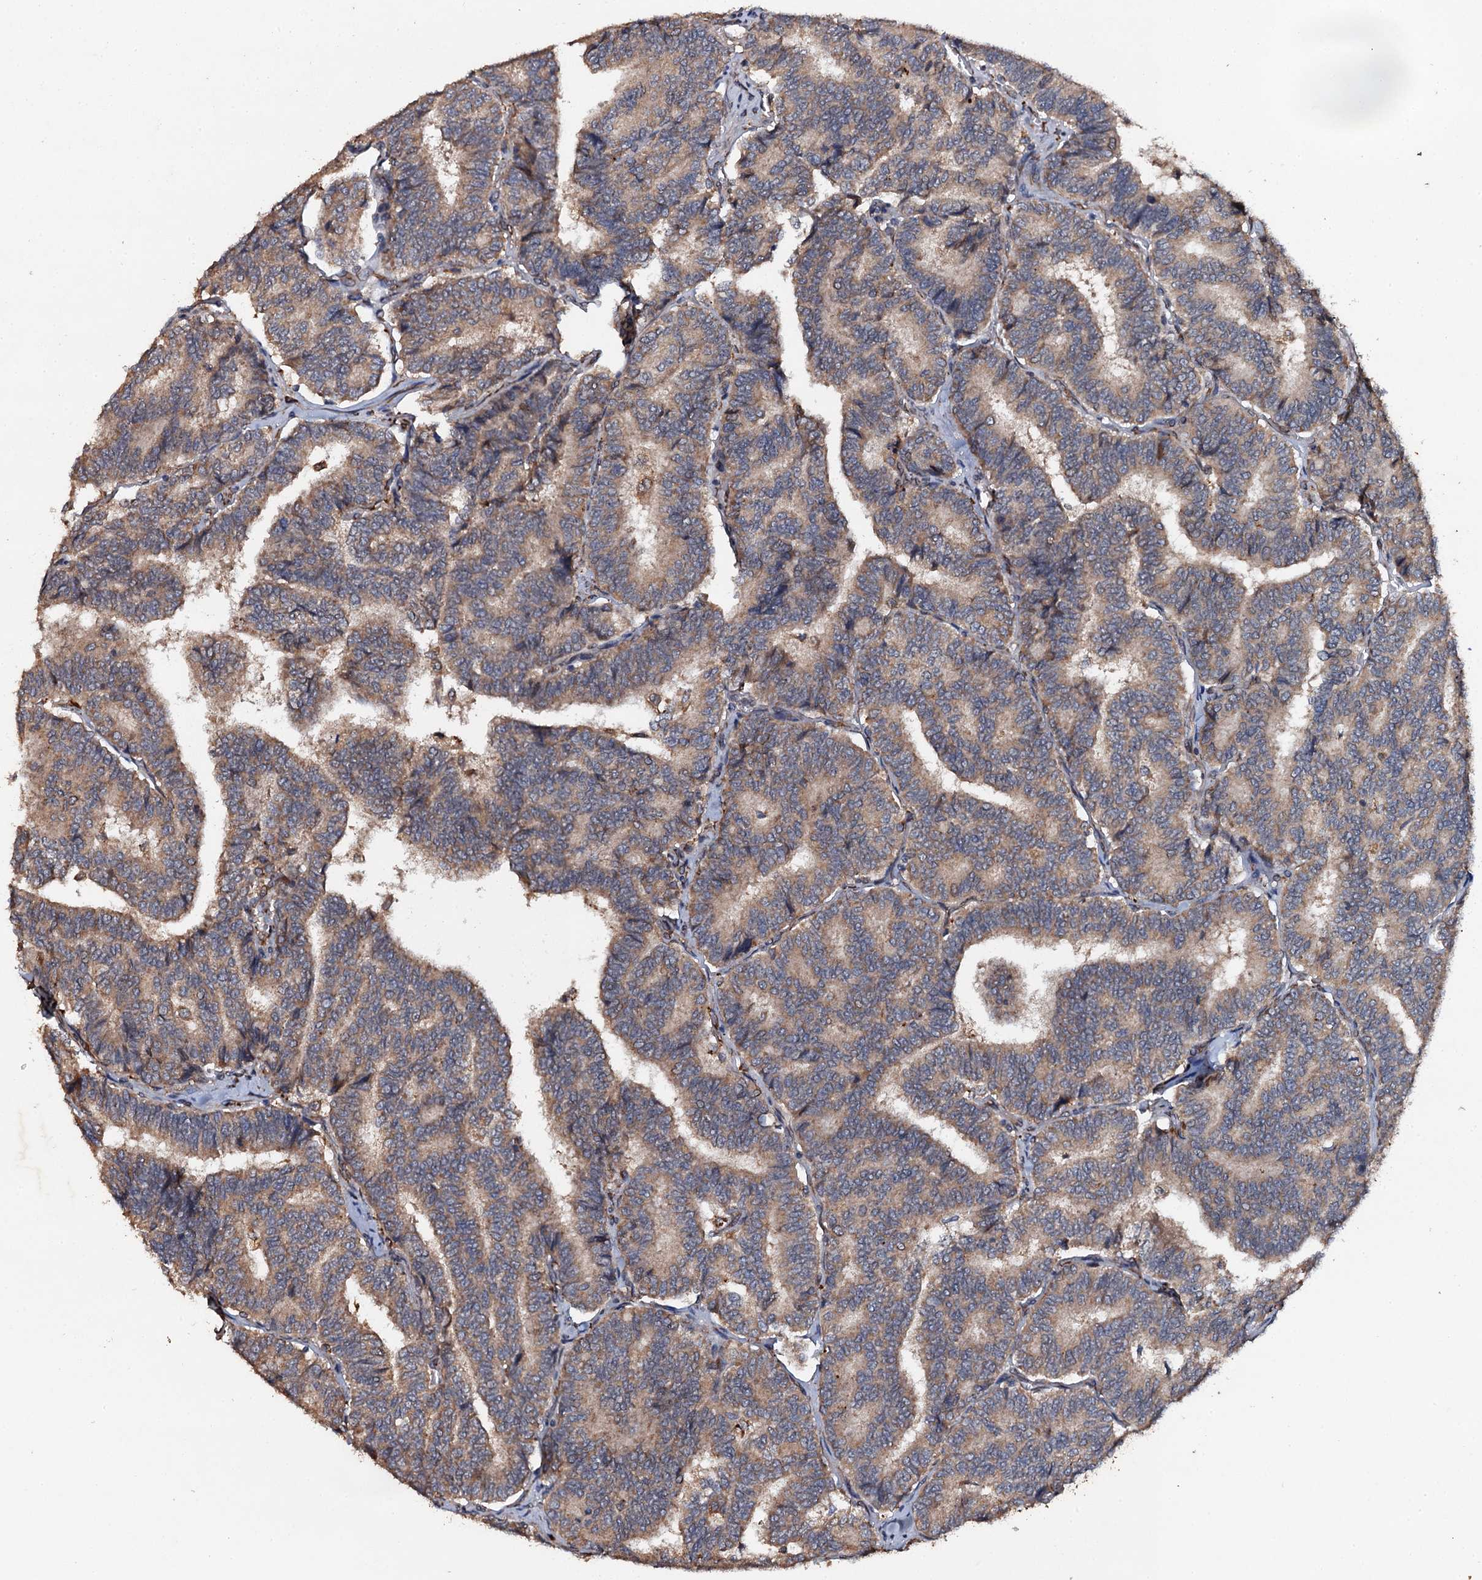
{"staining": {"intensity": "moderate", "quantity": ">75%", "location": "cytoplasmic/membranous"}, "tissue": "thyroid cancer", "cell_type": "Tumor cells", "image_type": "cancer", "snomed": [{"axis": "morphology", "description": "Papillary adenocarcinoma, NOS"}, {"axis": "topography", "description": "Thyroid gland"}], "caption": "Tumor cells show moderate cytoplasmic/membranous expression in approximately >75% of cells in thyroid cancer. The protein of interest is shown in brown color, while the nuclei are stained blue.", "gene": "ADAMTS10", "patient": {"sex": "female", "age": 35}}